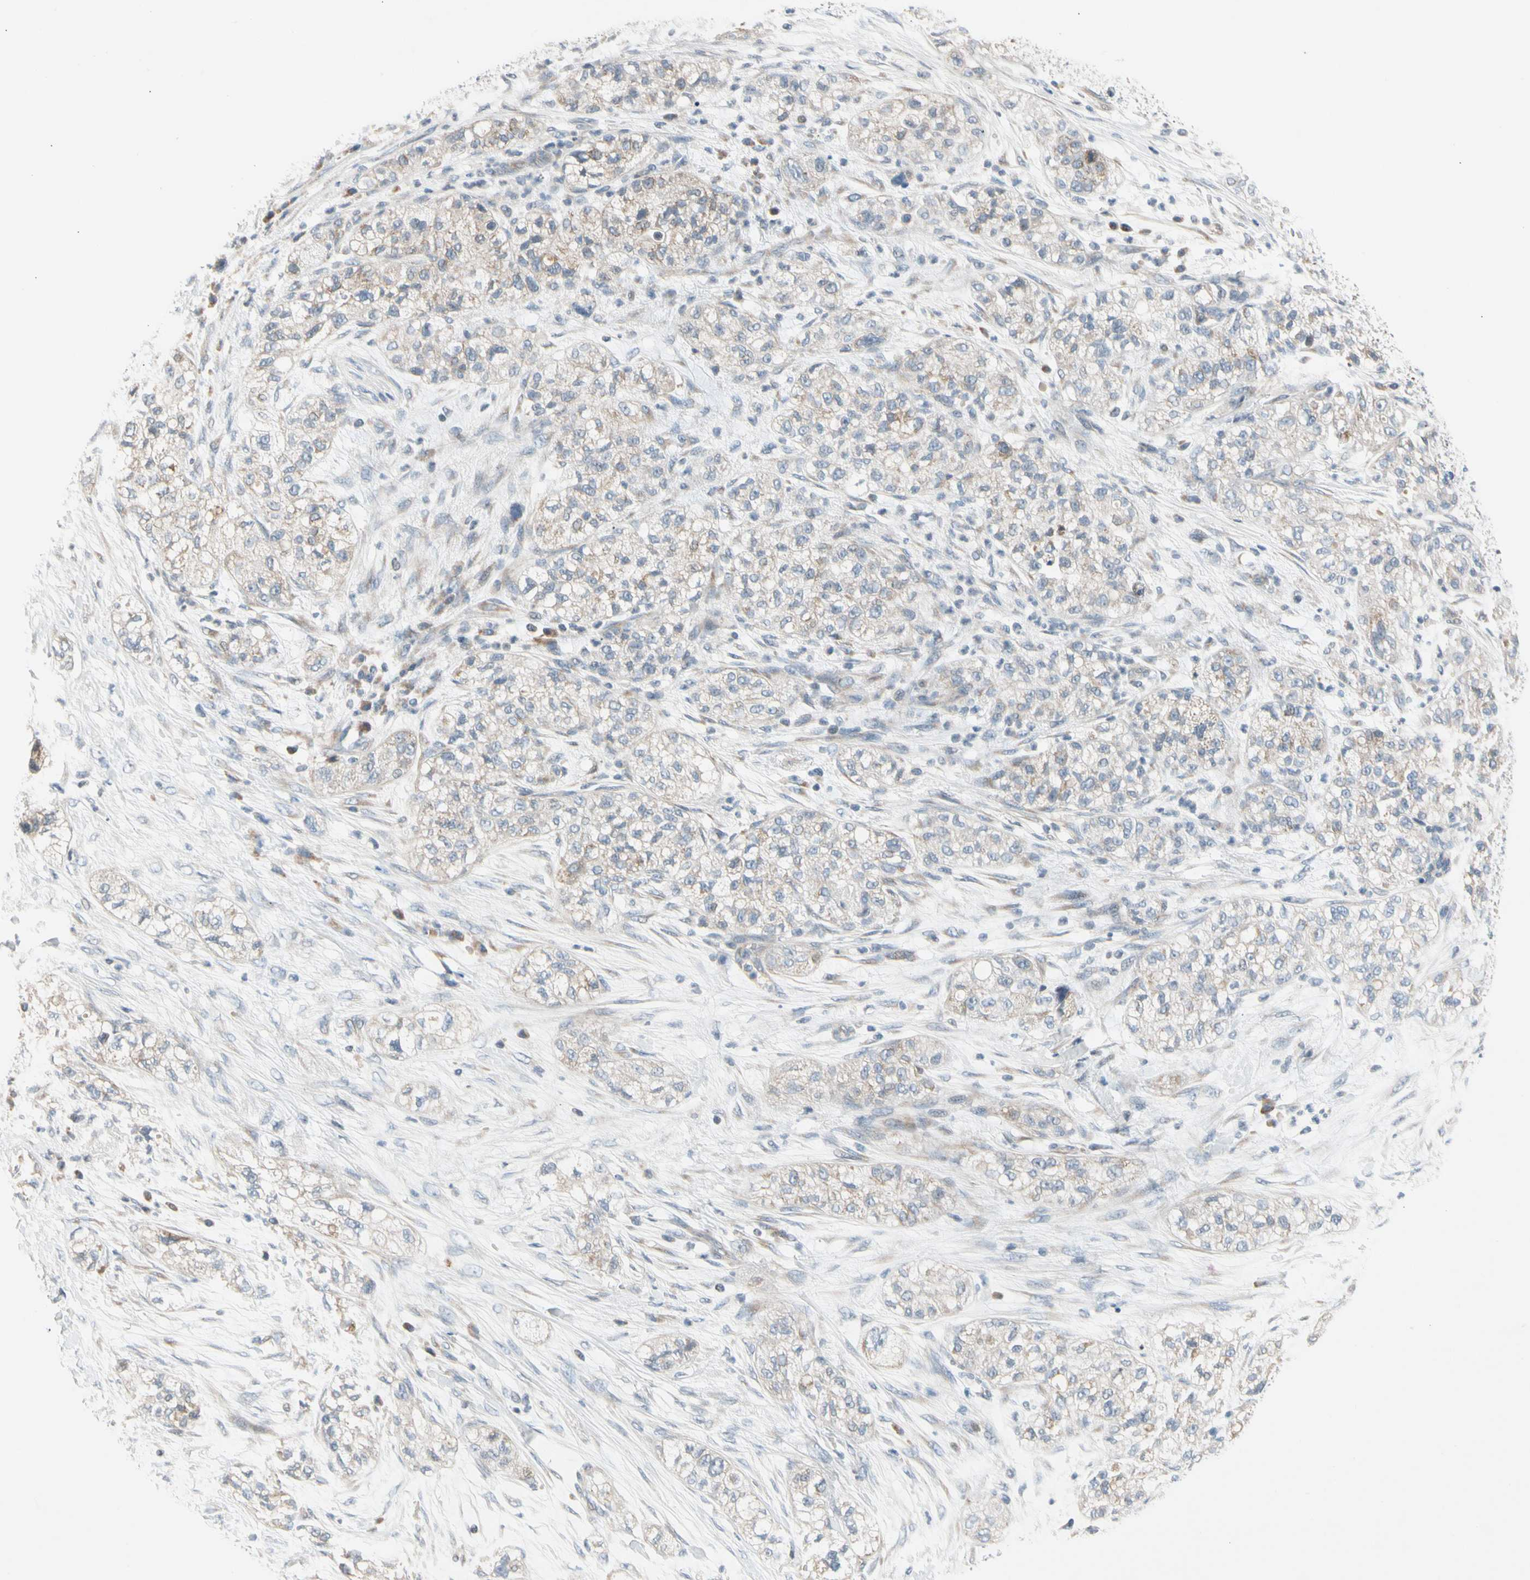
{"staining": {"intensity": "weak", "quantity": "25%-75%", "location": "cytoplasmic/membranous"}, "tissue": "pancreatic cancer", "cell_type": "Tumor cells", "image_type": "cancer", "snomed": [{"axis": "morphology", "description": "Adenocarcinoma, NOS"}, {"axis": "topography", "description": "Pancreas"}], "caption": "Pancreatic adenocarcinoma stained with a brown dye exhibits weak cytoplasmic/membranous positive positivity in approximately 25%-75% of tumor cells.", "gene": "SOX30", "patient": {"sex": "female", "age": 78}}